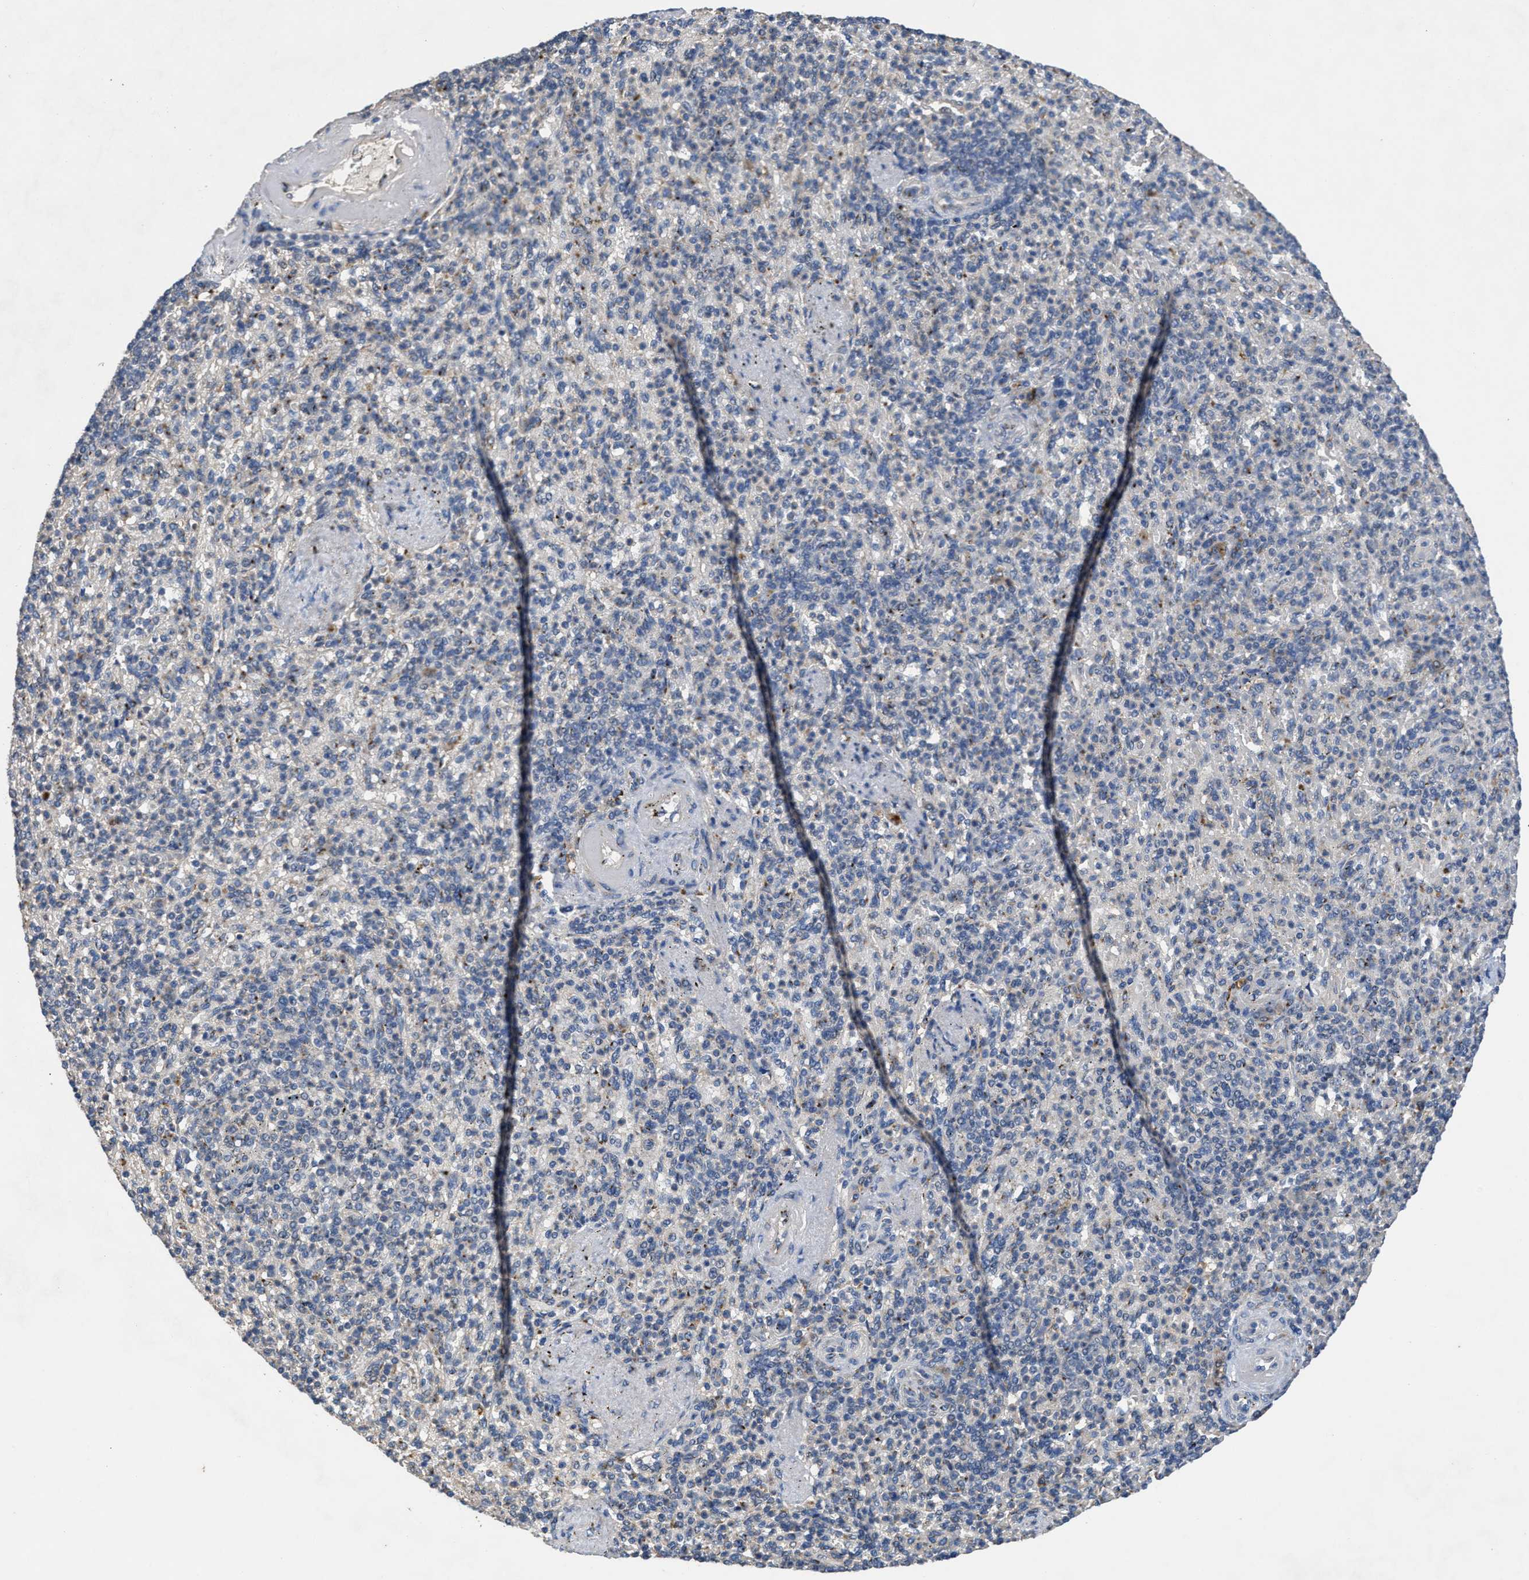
{"staining": {"intensity": "negative", "quantity": "none", "location": "none"}, "tissue": "spleen", "cell_type": "Cells in red pulp", "image_type": "normal", "snomed": [{"axis": "morphology", "description": "Normal tissue, NOS"}, {"axis": "topography", "description": "Spleen"}], "caption": "A high-resolution photomicrograph shows IHC staining of benign spleen, which exhibits no significant expression in cells in red pulp.", "gene": "SIK2", "patient": {"sex": "female", "age": 74}}